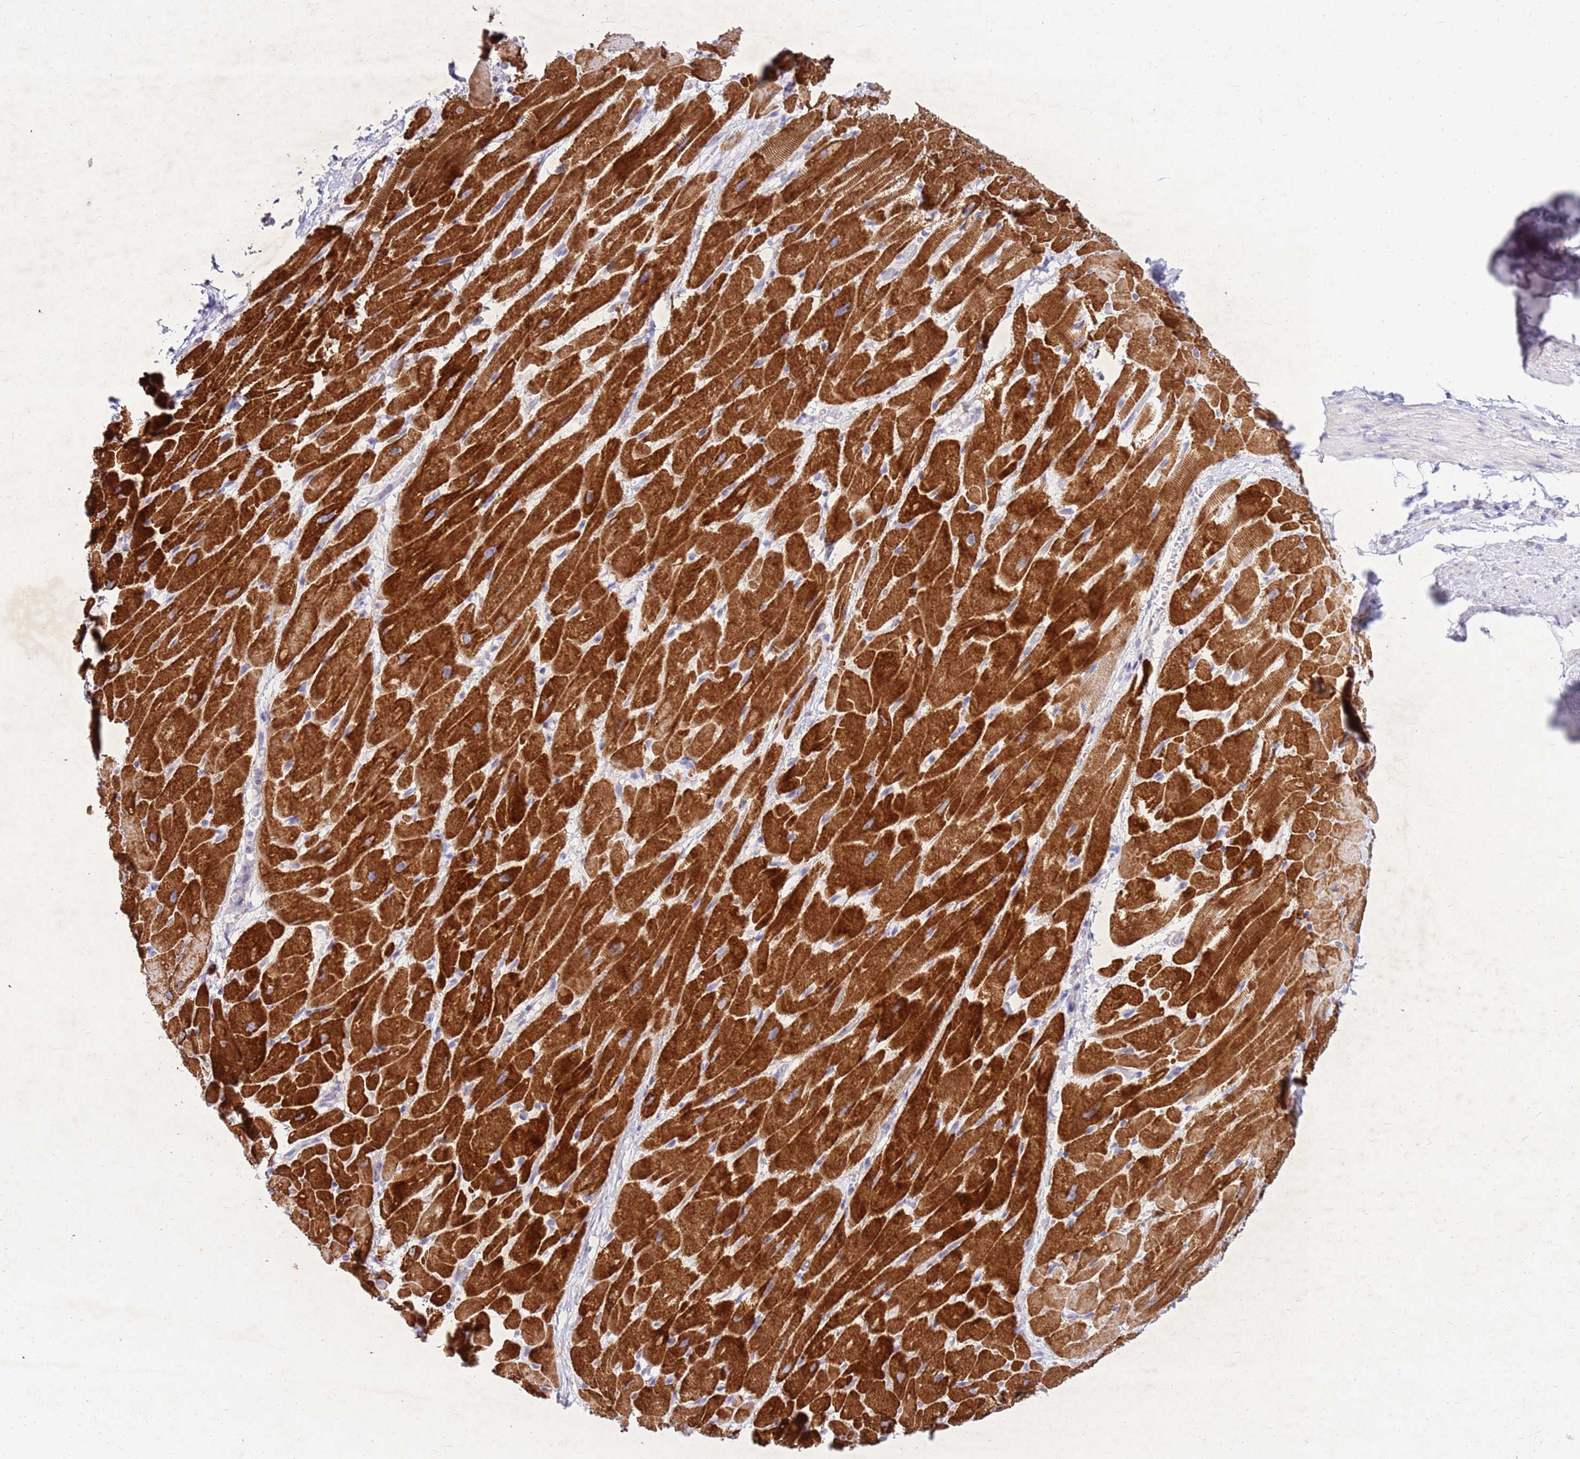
{"staining": {"intensity": "strong", "quantity": "25%-75%", "location": "cytoplasmic/membranous"}, "tissue": "heart muscle", "cell_type": "Cardiomyocytes", "image_type": "normal", "snomed": [{"axis": "morphology", "description": "Normal tissue, NOS"}, {"axis": "topography", "description": "Heart"}], "caption": "About 25%-75% of cardiomyocytes in benign human heart muscle exhibit strong cytoplasmic/membranous protein expression as visualized by brown immunohistochemical staining.", "gene": "IGF1R", "patient": {"sex": "male", "age": 37}}